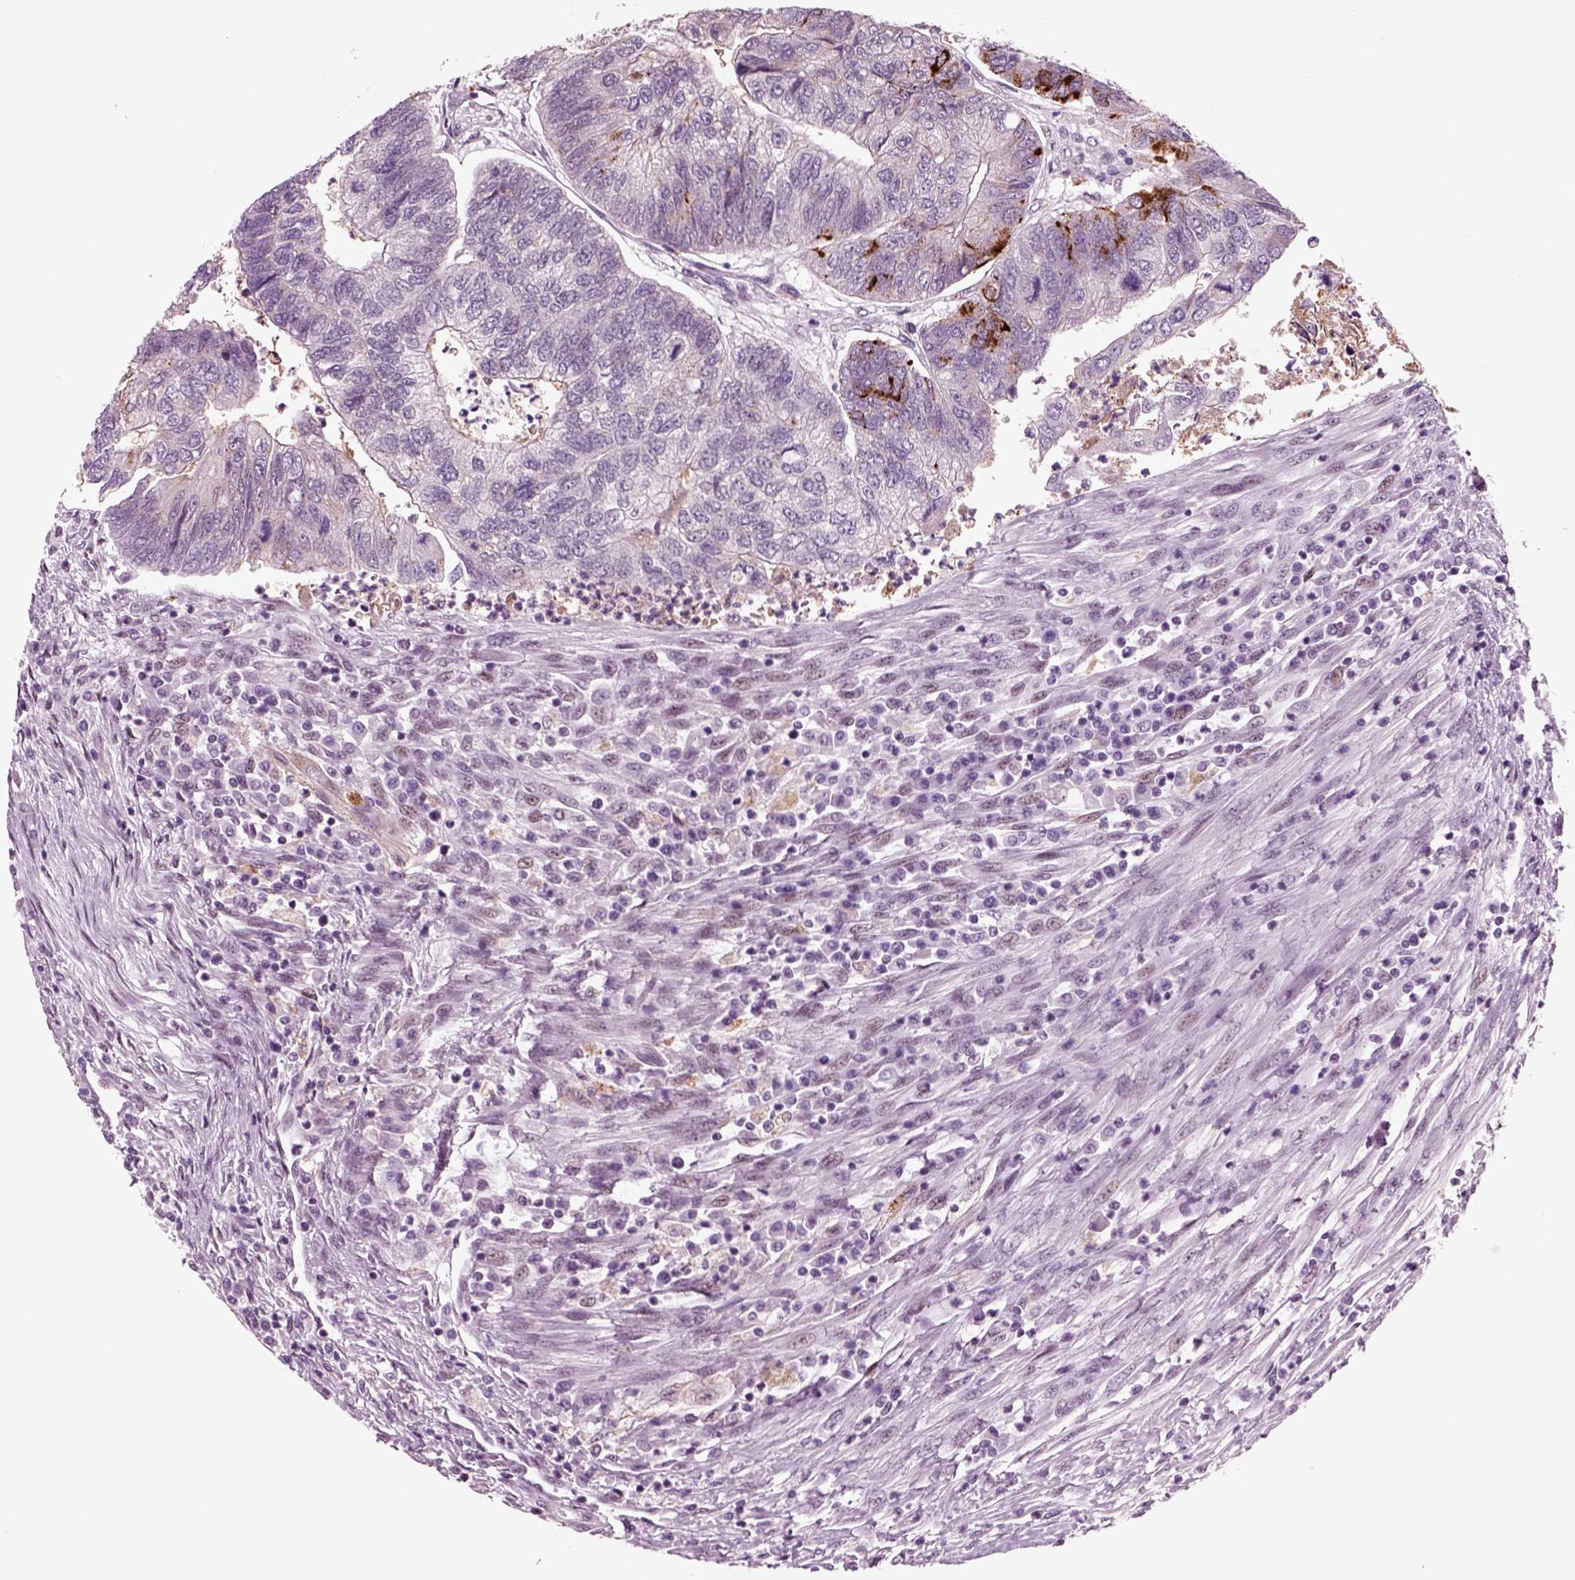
{"staining": {"intensity": "negative", "quantity": "none", "location": "none"}, "tissue": "colorectal cancer", "cell_type": "Tumor cells", "image_type": "cancer", "snomed": [{"axis": "morphology", "description": "Adenocarcinoma, NOS"}, {"axis": "topography", "description": "Colon"}], "caption": "This image is of colorectal cancer (adenocarcinoma) stained with IHC to label a protein in brown with the nuclei are counter-stained blue. There is no staining in tumor cells.", "gene": "CHGB", "patient": {"sex": "female", "age": 67}}